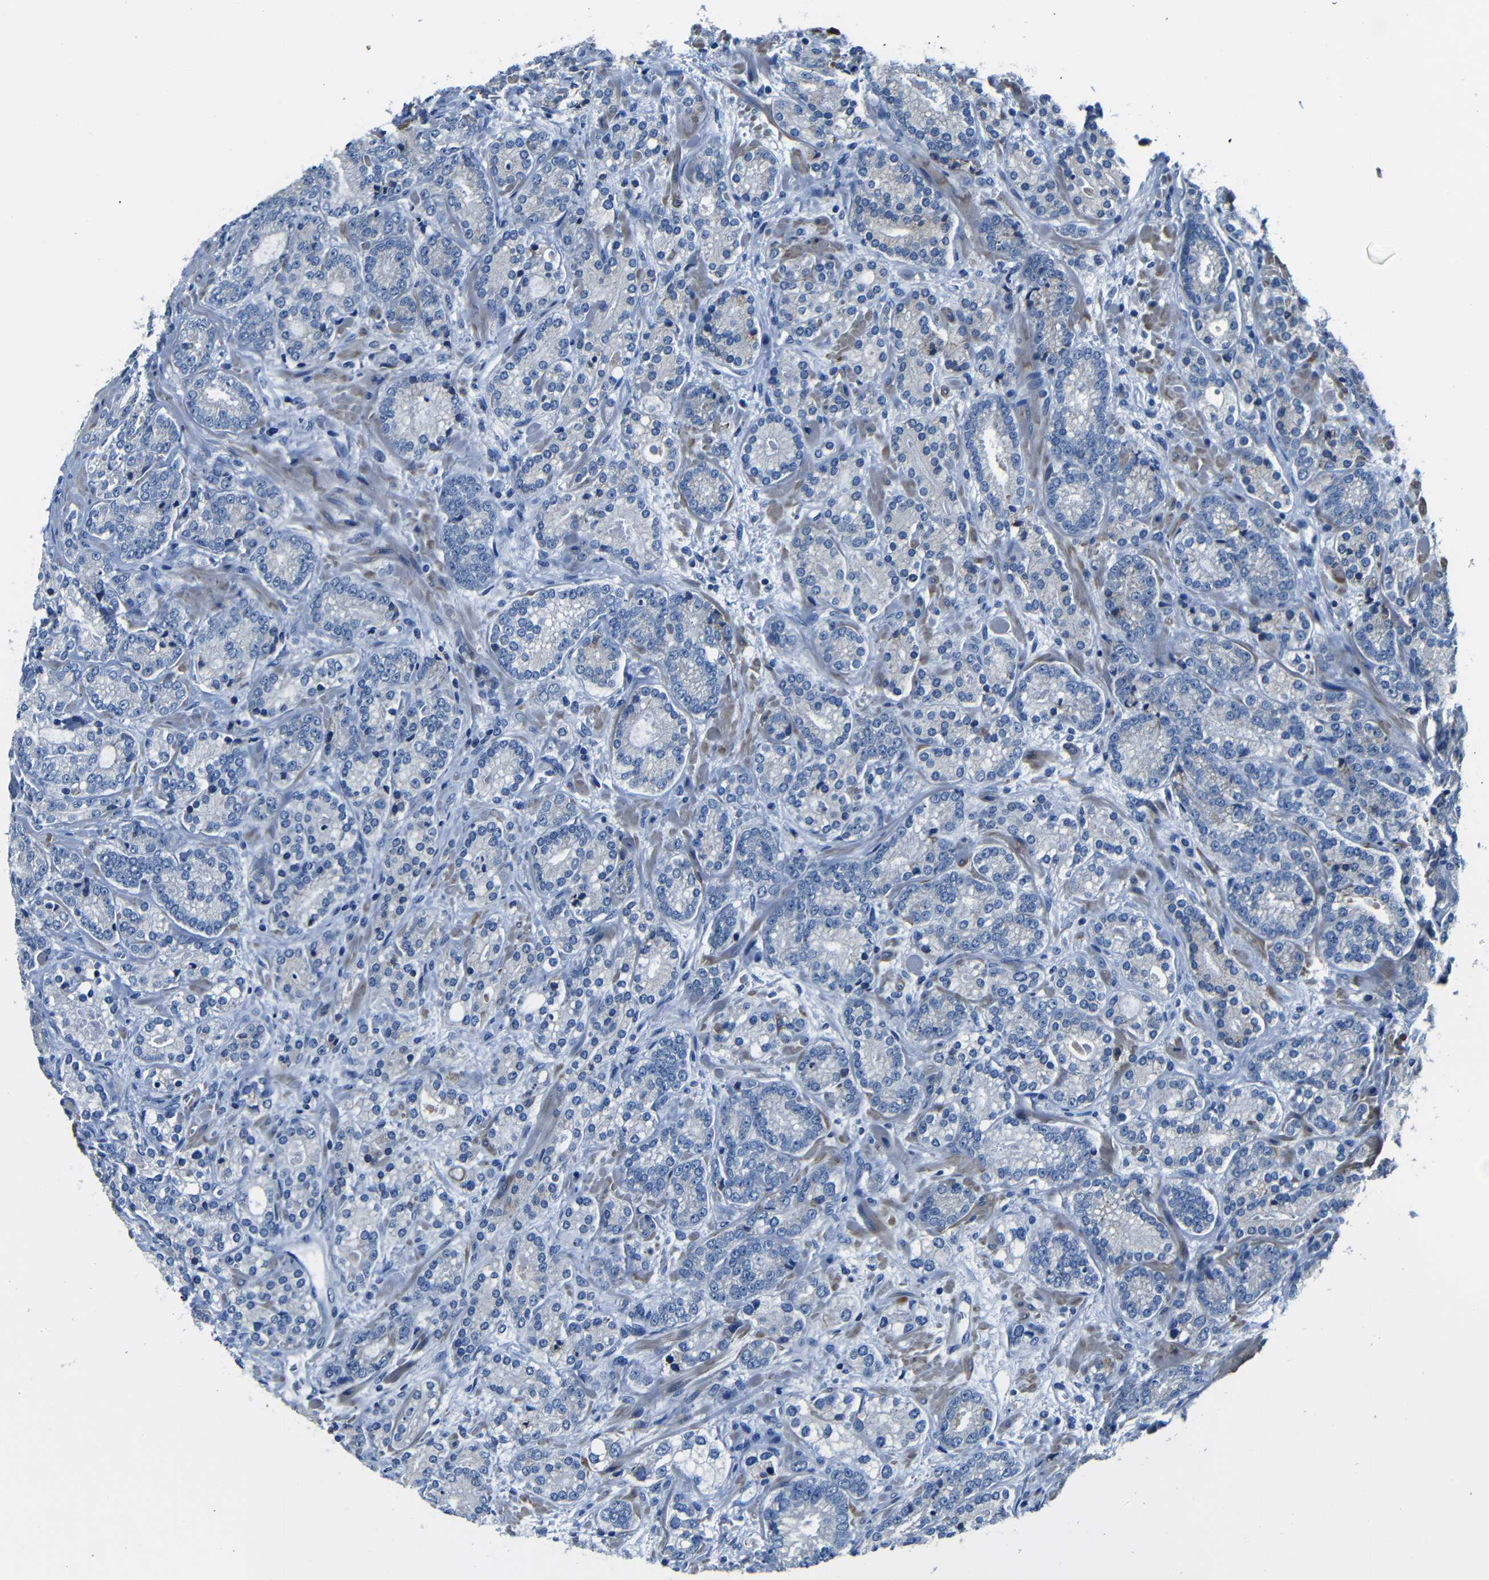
{"staining": {"intensity": "negative", "quantity": "none", "location": "none"}, "tissue": "prostate cancer", "cell_type": "Tumor cells", "image_type": "cancer", "snomed": [{"axis": "morphology", "description": "Adenocarcinoma, High grade"}, {"axis": "topography", "description": "Prostate"}], "caption": "High magnification brightfield microscopy of high-grade adenocarcinoma (prostate) stained with DAB (3,3'-diaminobenzidine) (brown) and counterstained with hematoxylin (blue): tumor cells show no significant staining.", "gene": "TNFAIP1", "patient": {"sex": "male", "age": 61}}